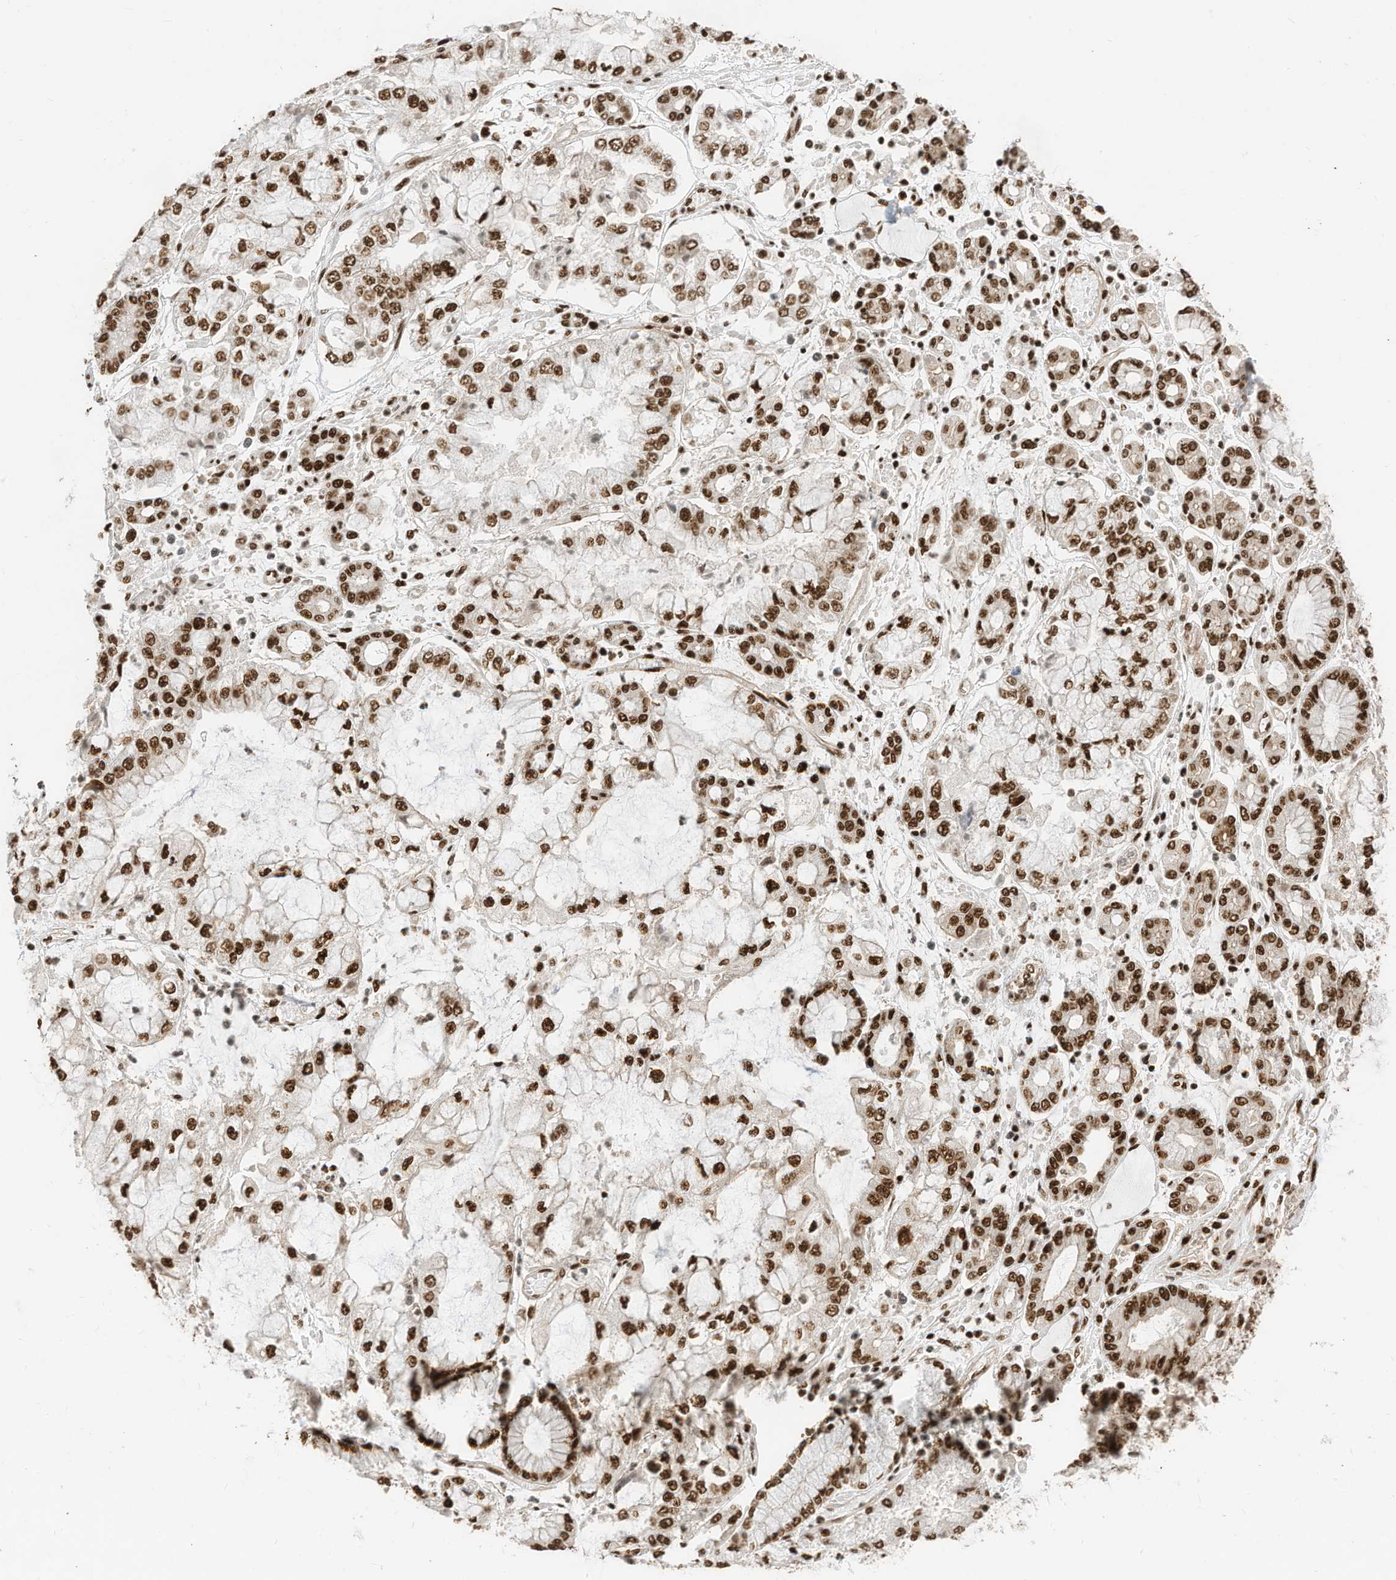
{"staining": {"intensity": "strong", "quantity": ">75%", "location": "nuclear"}, "tissue": "stomach cancer", "cell_type": "Tumor cells", "image_type": "cancer", "snomed": [{"axis": "morphology", "description": "Adenocarcinoma, NOS"}, {"axis": "topography", "description": "Stomach"}], "caption": "A micrograph of human stomach cancer (adenocarcinoma) stained for a protein exhibits strong nuclear brown staining in tumor cells. The staining was performed using DAB, with brown indicating positive protein expression. Nuclei are stained blue with hematoxylin.", "gene": "SF3A3", "patient": {"sex": "male", "age": 76}}